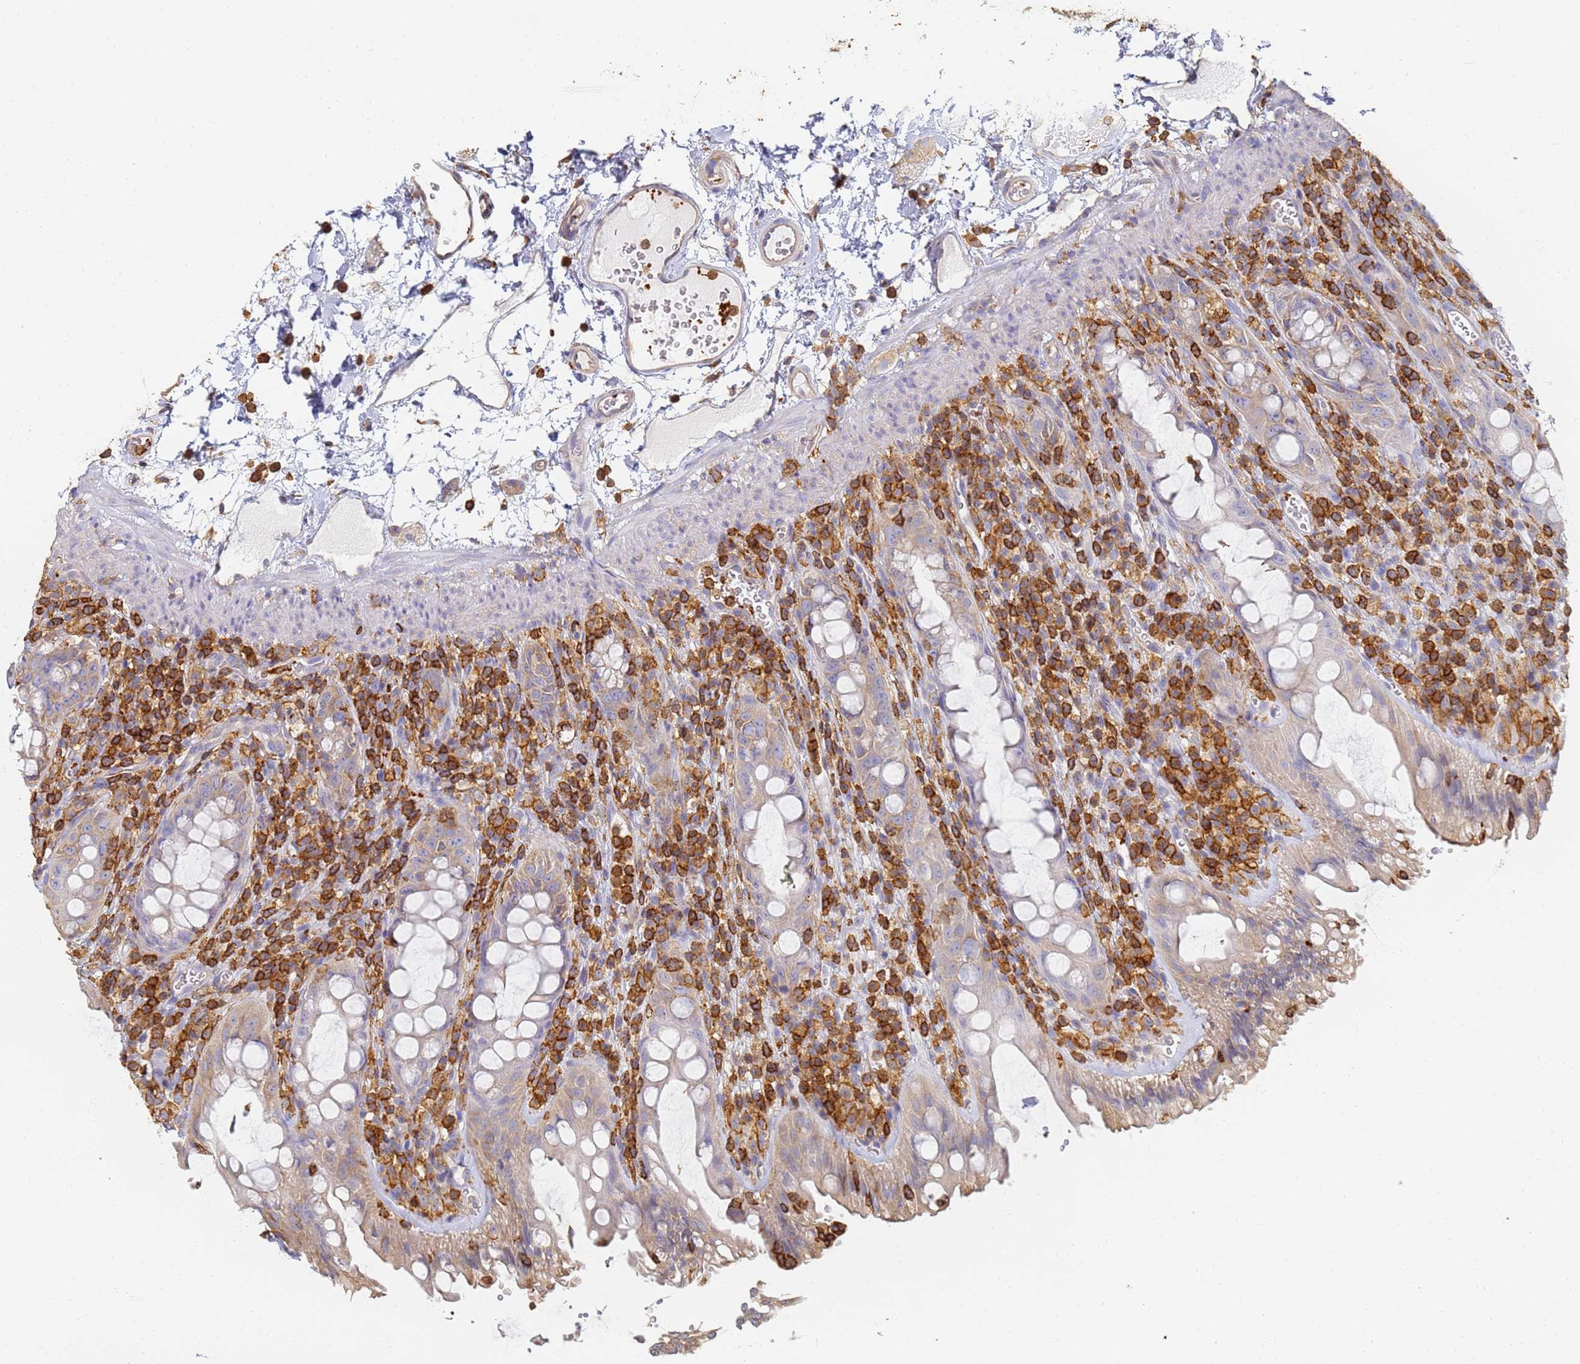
{"staining": {"intensity": "negative", "quantity": "none", "location": "none"}, "tissue": "rectum", "cell_type": "Glandular cells", "image_type": "normal", "snomed": [{"axis": "morphology", "description": "Normal tissue, NOS"}, {"axis": "topography", "description": "Rectum"}], "caption": "DAB (3,3'-diaminobenzidine) immunohistochemical staining of normal rectum exhibits no significant positivity in glandular cells.", "gene": "BIN2", "patient": {"sex": "female", "age": 57}}